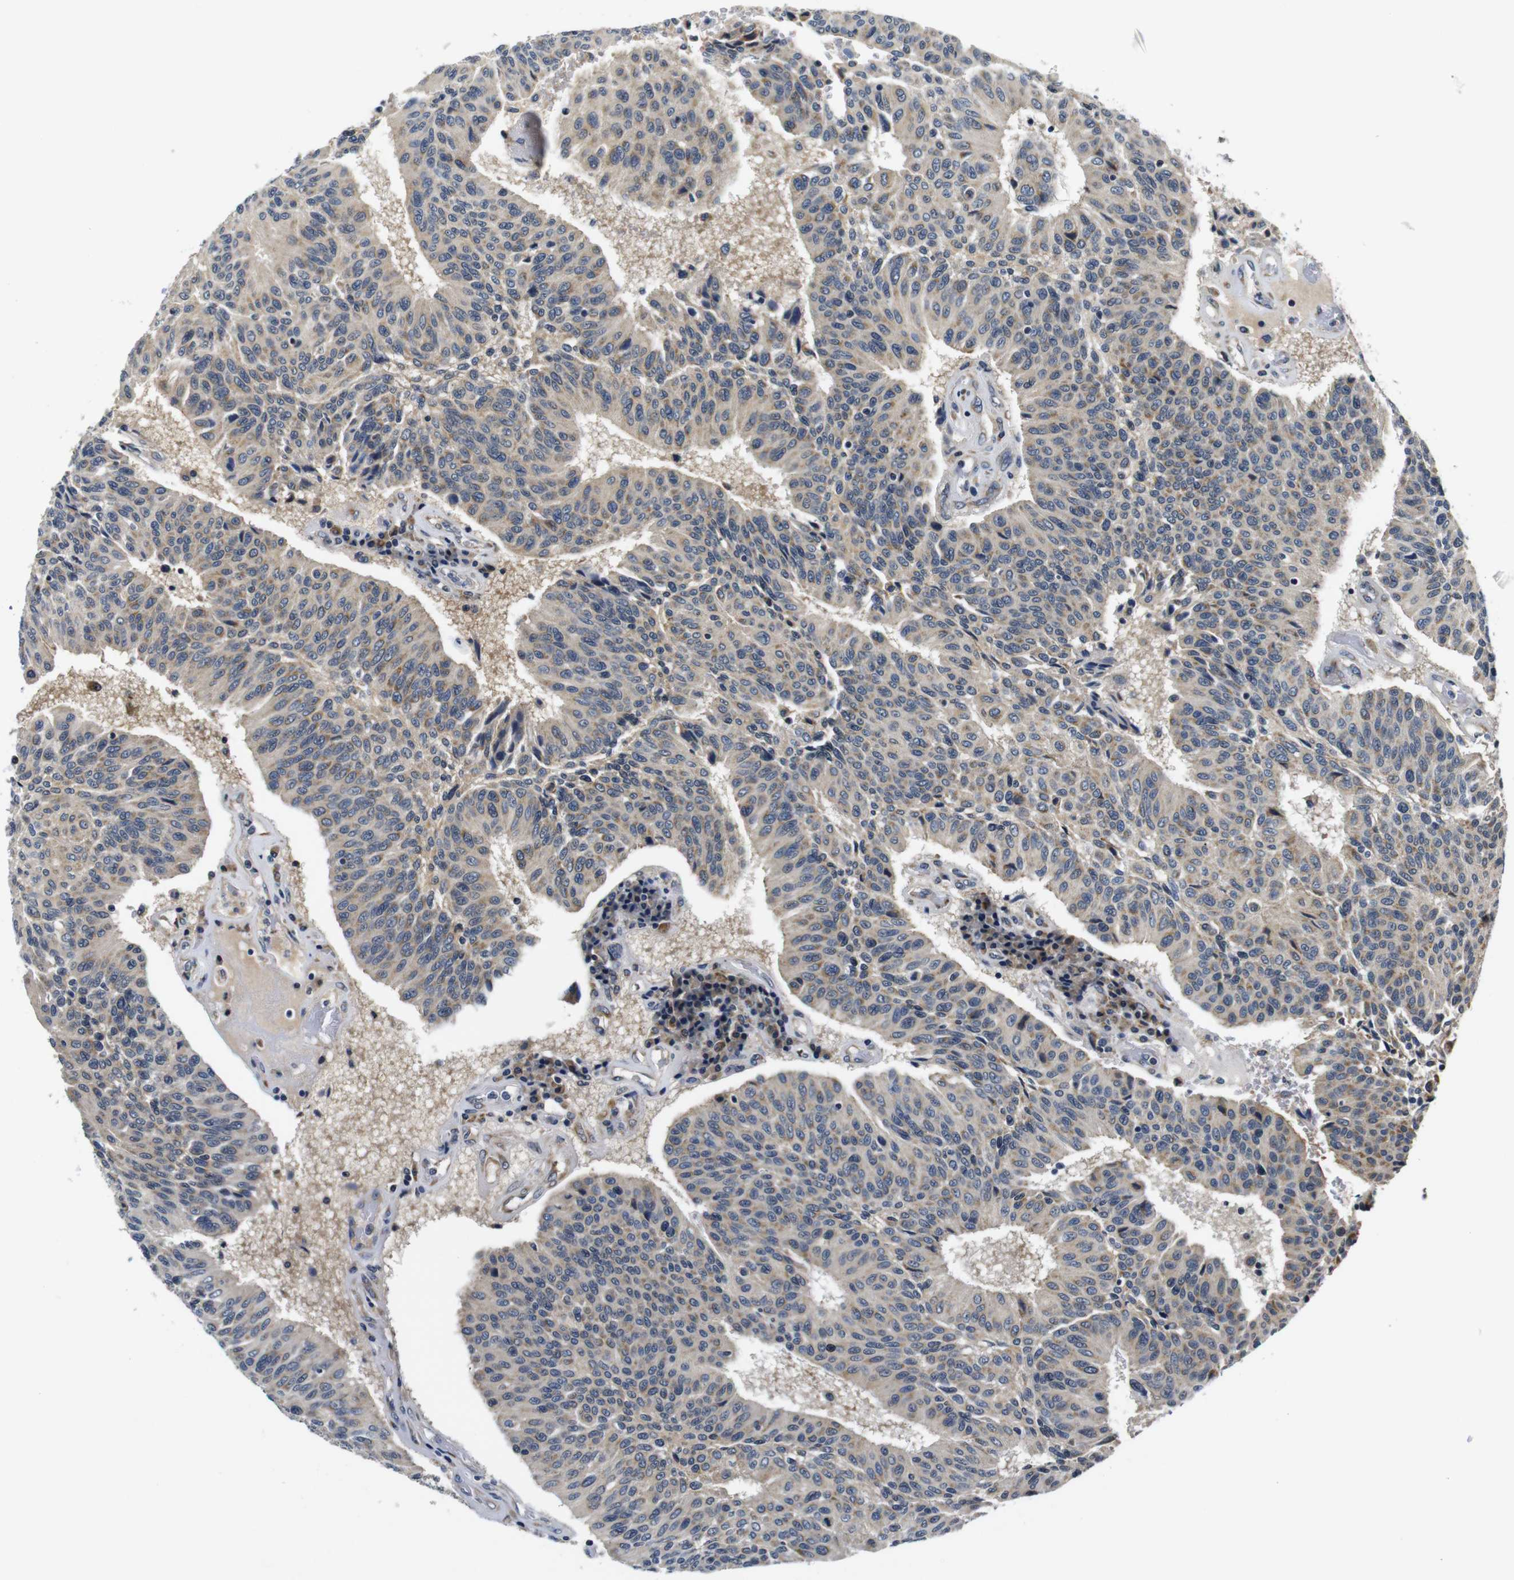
{"staining": {"intensity": "moderate", "quantity": ">75%", "location": "cytoplasmic/membranous"}, "tissue": "urothelial cancer", "cell_type": "Tumor cells", "image_type": "cancer", "snomed": [{"axis": "morphology", "description": "Urothelial carcinoma, High grade"}, {"axis": "topography", "description": "Urinary bladder"}], "caption": "About >75% of tumor cells in human urothelial carcinoma (high-grade) reveal moderate cytoplasmic/membranous protein positivity as visualized by brown immunohistochemical staining.", "gene": "FKBP14", "patient": {"sex": "male", "age": 66}}